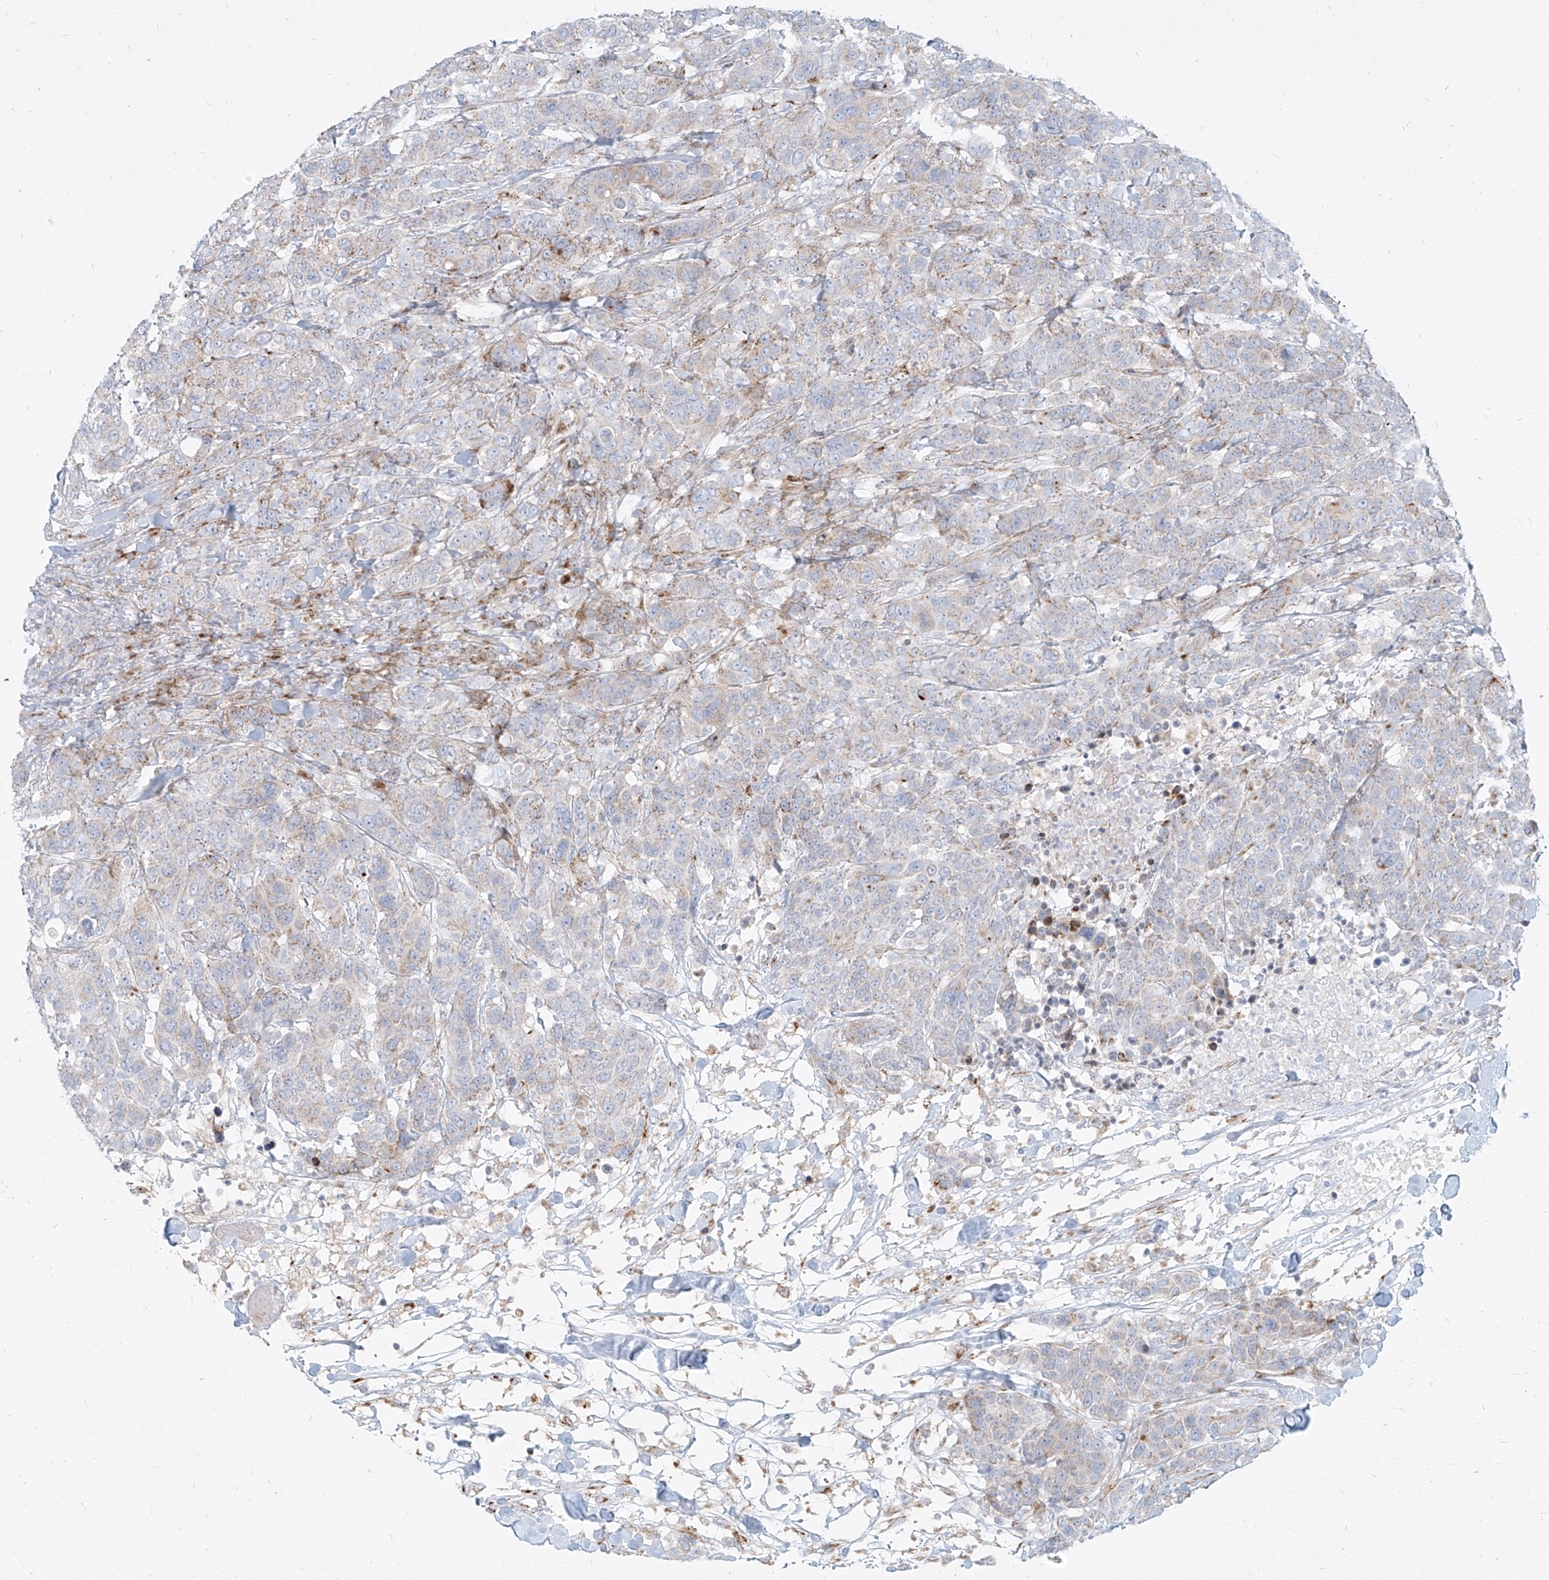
{"staining": {"intensity": "weak", "quantity": "<25%", "location": "cytoplasmic/membranous"}, "tissue": "breast cancer", "cell_type": "Tumor cells", "image_type": "cancer", "snomed": [{"axis": "morphology", "description": "Duct carcinoma"}, {"axis": "topography", "description": "Breast"}], "caption": "DAB (3,3'-diaminobenzidine) immunohistochemical staining of breast cancer (invasive ductal carcinoma) displays no significant expression in tumor cells.", "gene": "MTX2", "patient": {"sex": "female", "age": 37}}